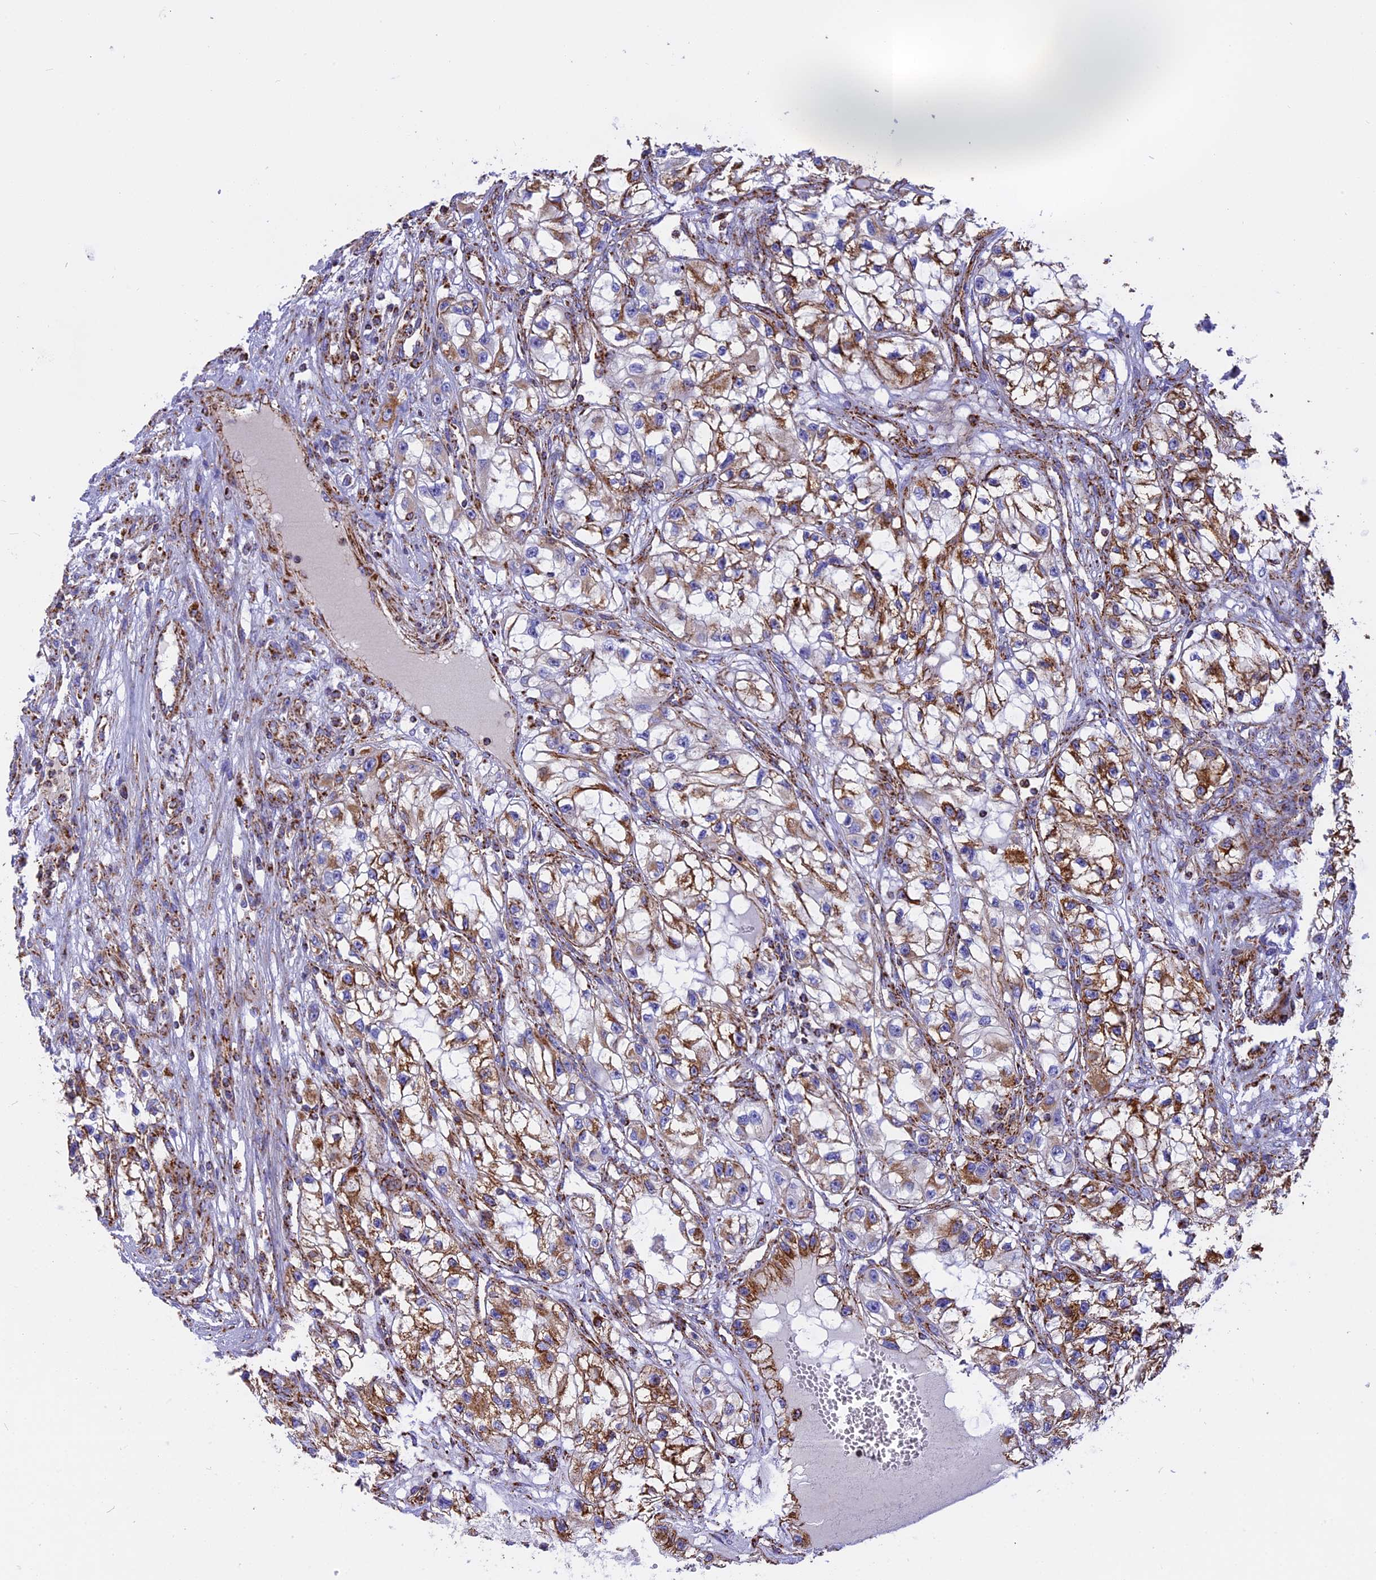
{"staining": {"intensity": "strong", "quantity": "25%-75%", "location": "cytoplasmic/membranous"}, "tissue": "renal cancer", "cell_type": "Tumor cells", "image_type": "cancer", "snomed": [{"axis": "morphology", "description": "Adenocarcinoma, NOS"}, {"axis": "topography", "description": "Kidney"}], "caption": "Immunohistochemistry (IHC) (DAB (3,3'-diaminobenzidine)) staining of human adenocarcinoma (renal) demonstrates strong cytoplasmic/membranous protein staining in about 25%-75% of tumor cells.", "gene": "UQCRB", "patient": {"sex": "female", "age": 57}}